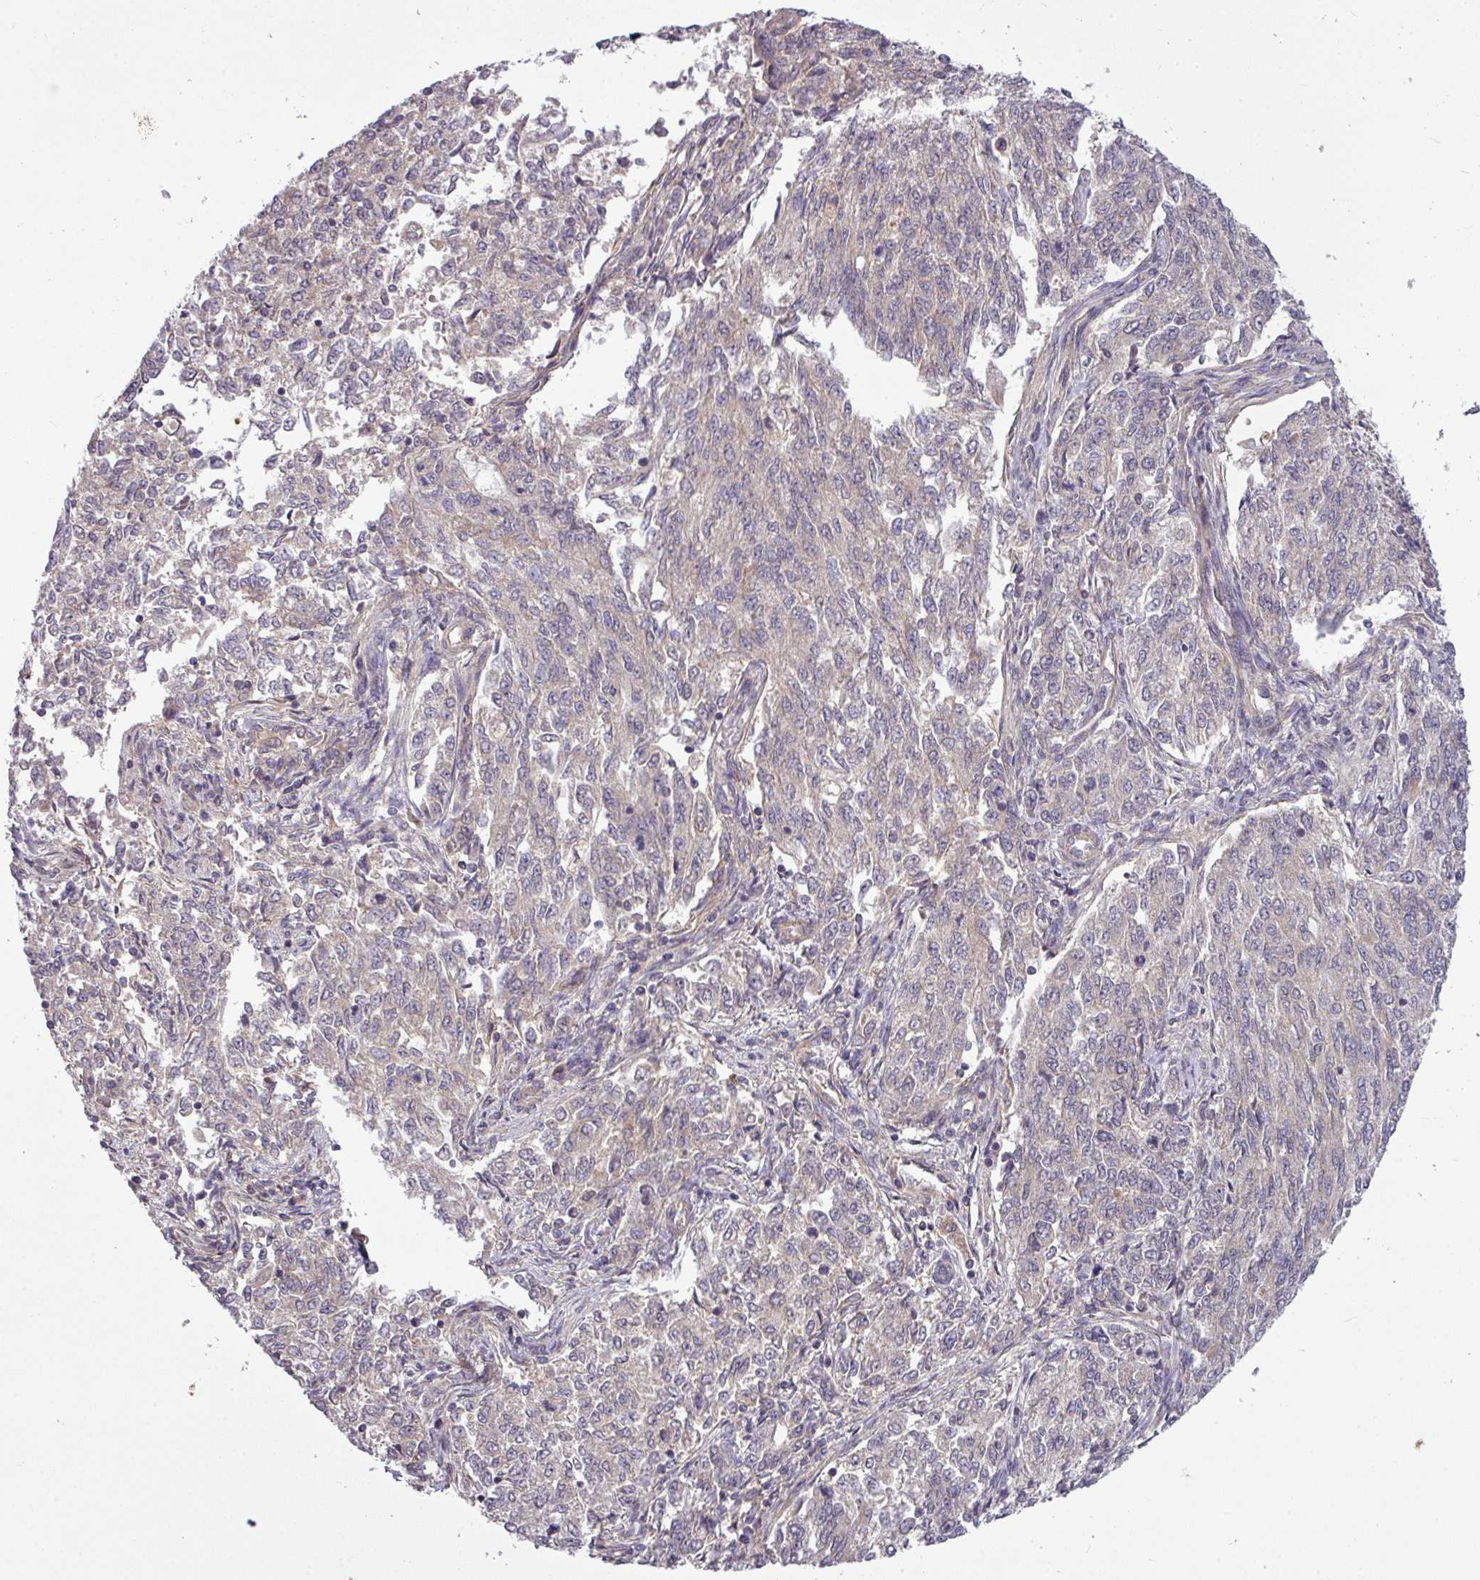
{"staining": {"intensity": "negative", "quantity": "none", "location": "none"}, "tissue": "endometrial cancer", "cell_type": "Tumor cells", "image_type": "cancer", "snomed": [{"axis": "morphology", "description": "Adenocarcinoma, NOS"}, {"axis": "topography", "description": "Endometrium"}], "caption": "Tumor cells are negative for brown protein staining in endometrial cancer (adenocarcinoma).", "gene": "PAPLN", "patient": {"sex": "female", "age": 50}}